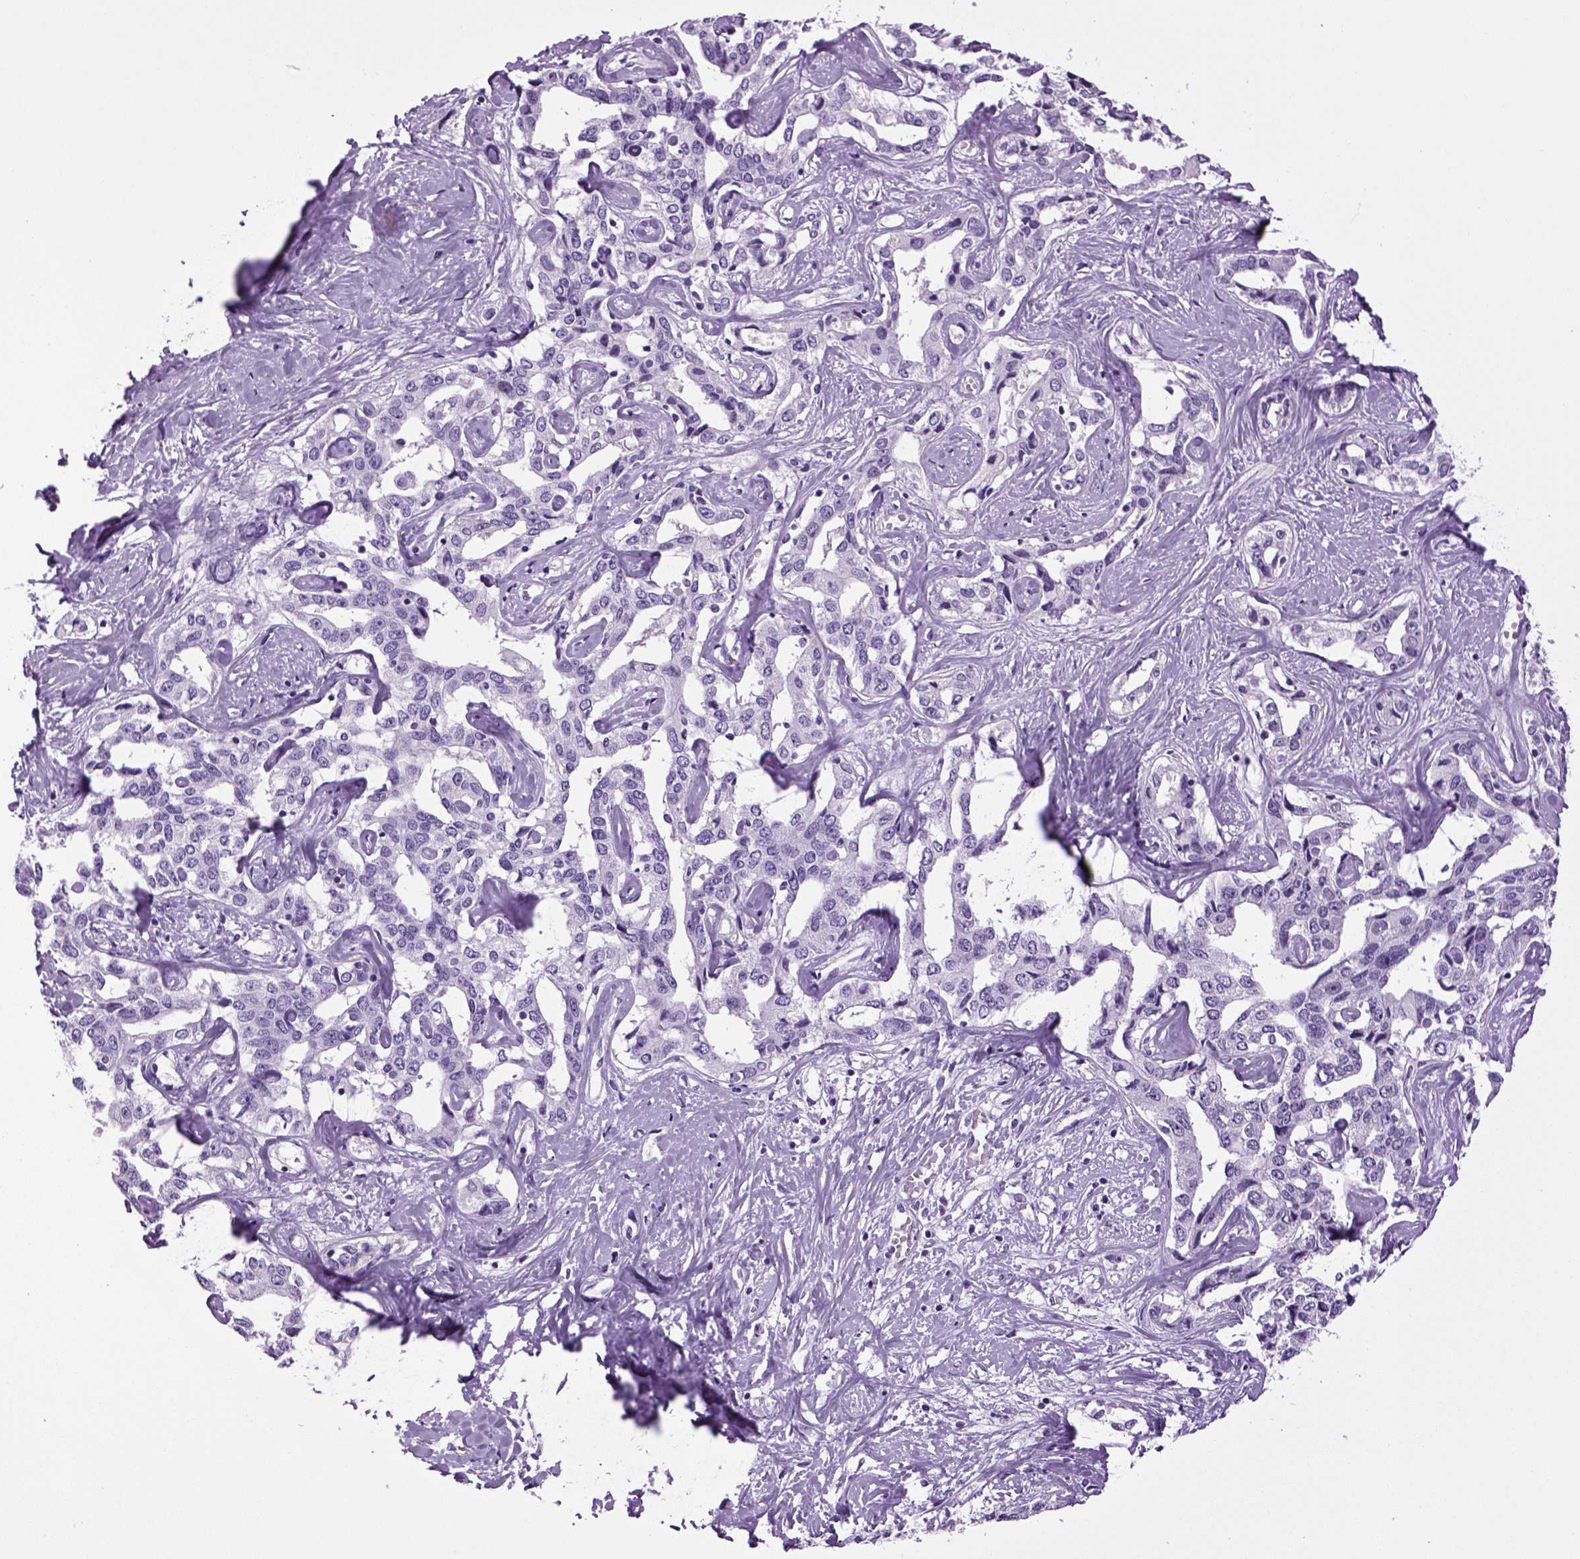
{"staining": {"intensity": "negative", "quantity": "none", "location": "none"}, "tissue": "liver cancer", "cell_type": "Tumor cells", "image_type": "cancer", "snomed": [{"axis": "morphology", "description": "Cholangiocarcinoma"}, {"axis": "topography", "description": "Liver"}], "caption": "This is an IHC histopathology image of human liver cancer. There is no expression in tumor cells.", "gene": "HMCN2", "patient": {"sex": "male", "age": 59}}